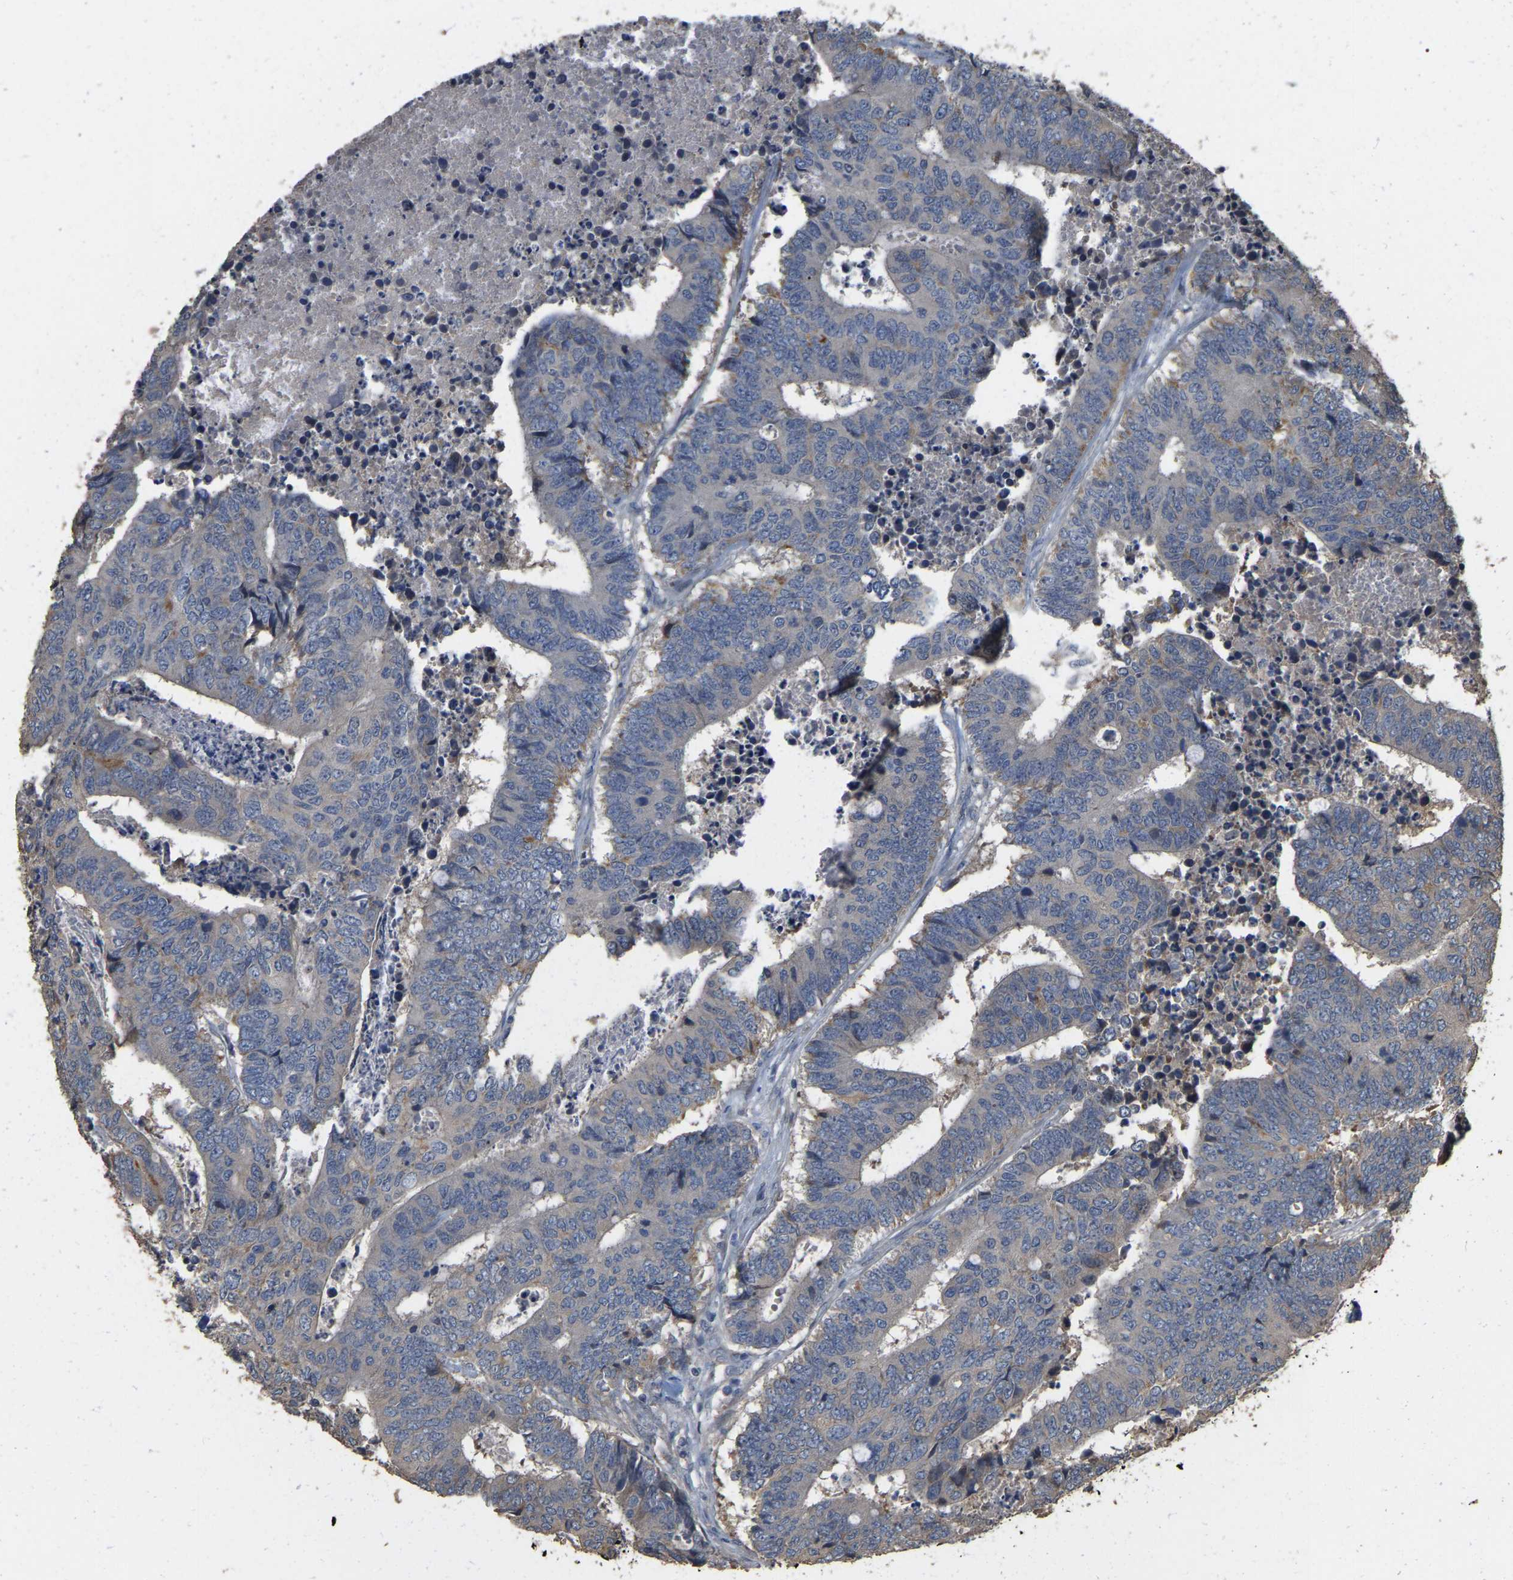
{"staining": {"intensity": "weak", "quantity": "<25%", "location": "cytoplasmic/membranous"}, "tissue": "colorectal cancer", "cell_type": "Tumor cells", "image_type": "cancer", "snomed": [{"axis": "morphology", "description": "Adenocarcinoma, NOS"}, {"axis": "topography", "description": "Rectum"}], "caption": "This is an immunohistochemistry photomicrograph of human colorectal cancer. There is no positivity in tumor cells.", "gene": "NCS1", "patient": {"sex": "male", "age": 84}}